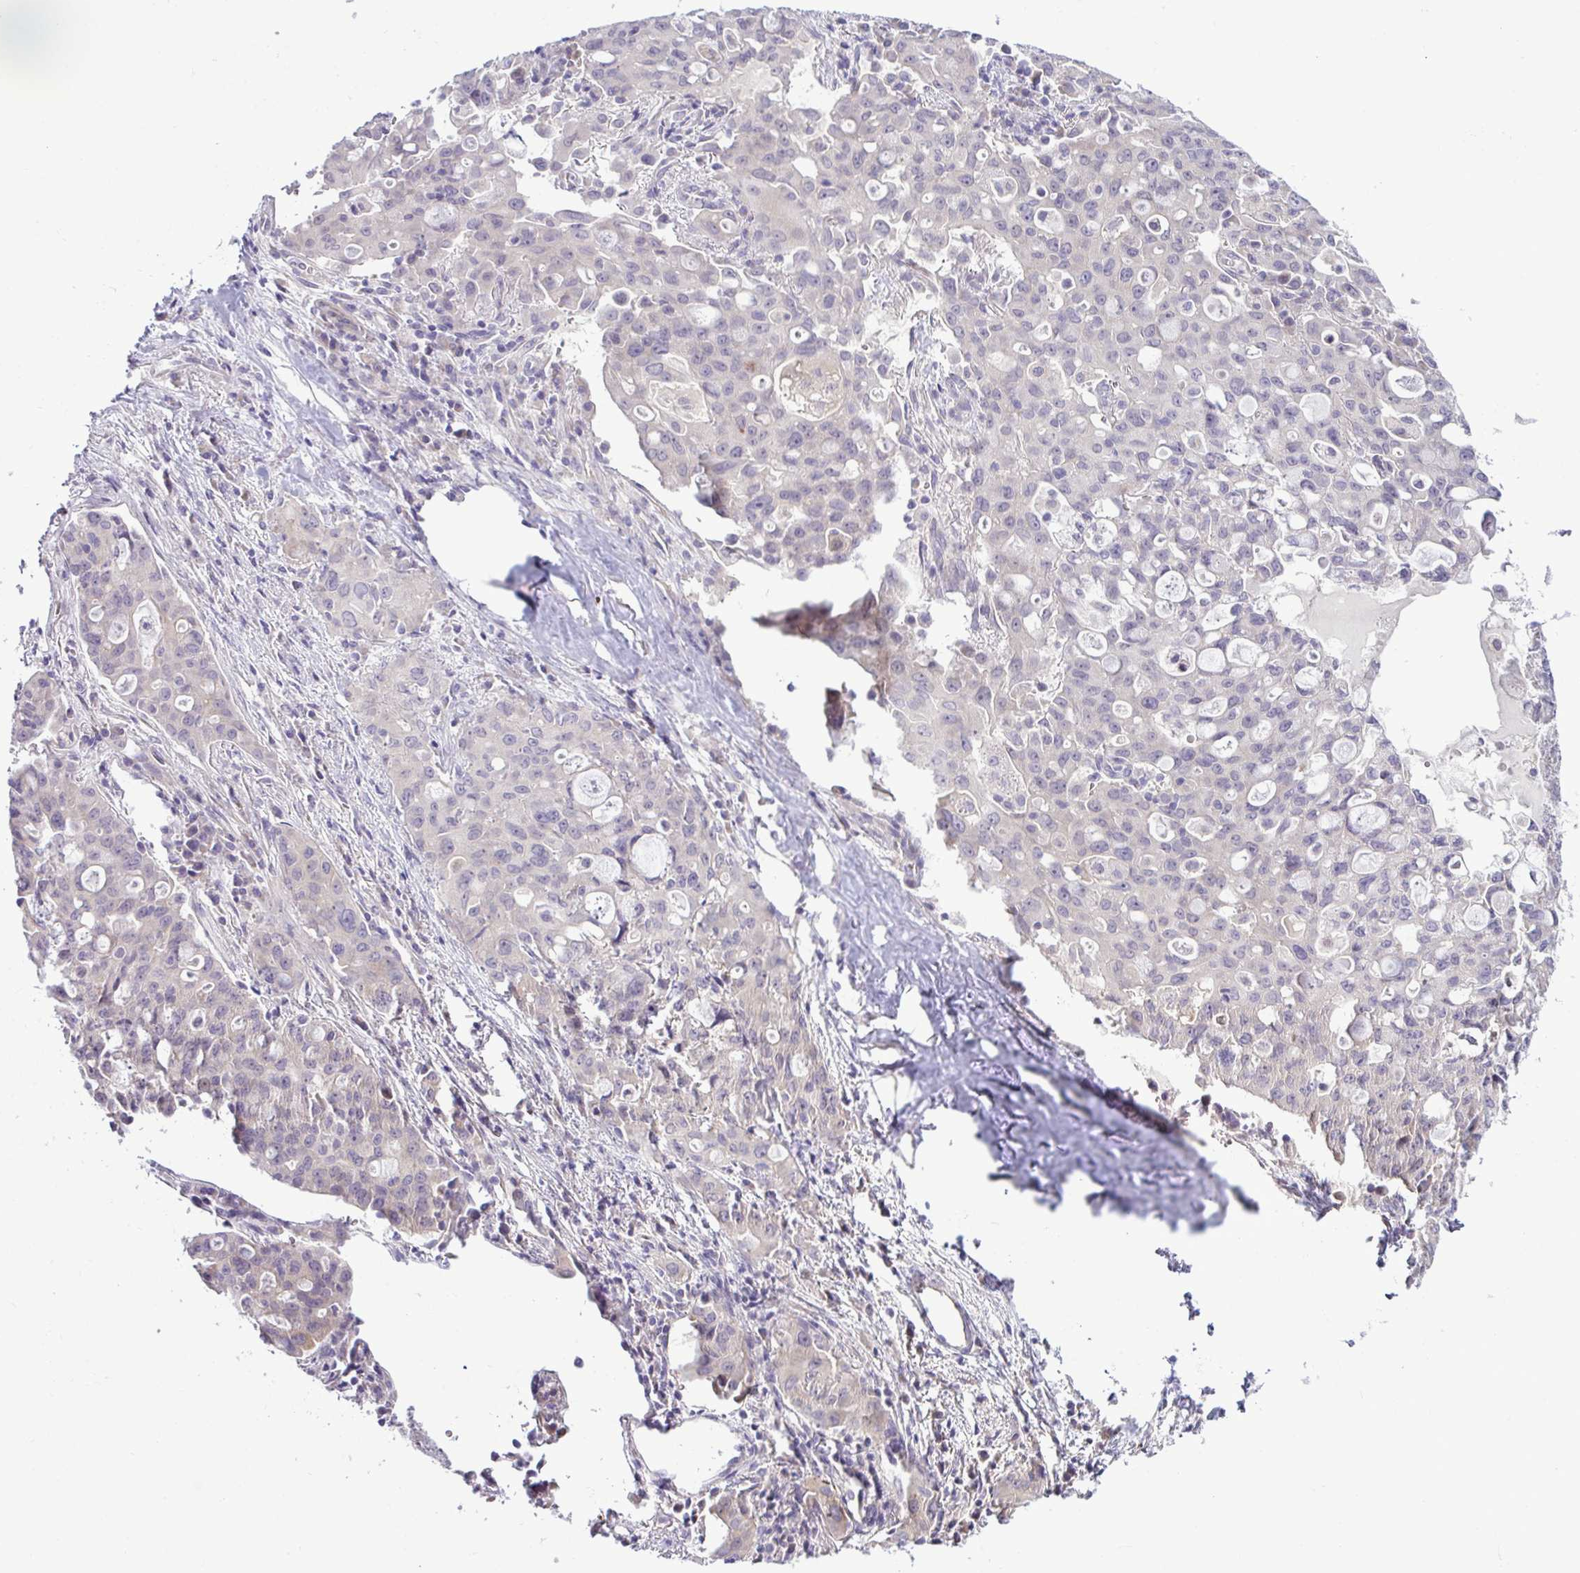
{"staining": {"intensity": "negative", "quantity": "none", "location": "none"}, "tissue": "lung cancer", "cell_type": "Tumor cells", "image_type": "cancer", "snomed": [{"axis": "morphology", "description": "Adenocarcinoma, NOS"}, {"axis": "topography", "description": "Lung"}], "caption": "The immunohistochemistry histopathology image has no significant positivity in tumor cells of lung cancer (adenocarcinoma) tissue.", "gene": "SYNPO2L", "patient": {"sex": "female", "age": 44}}